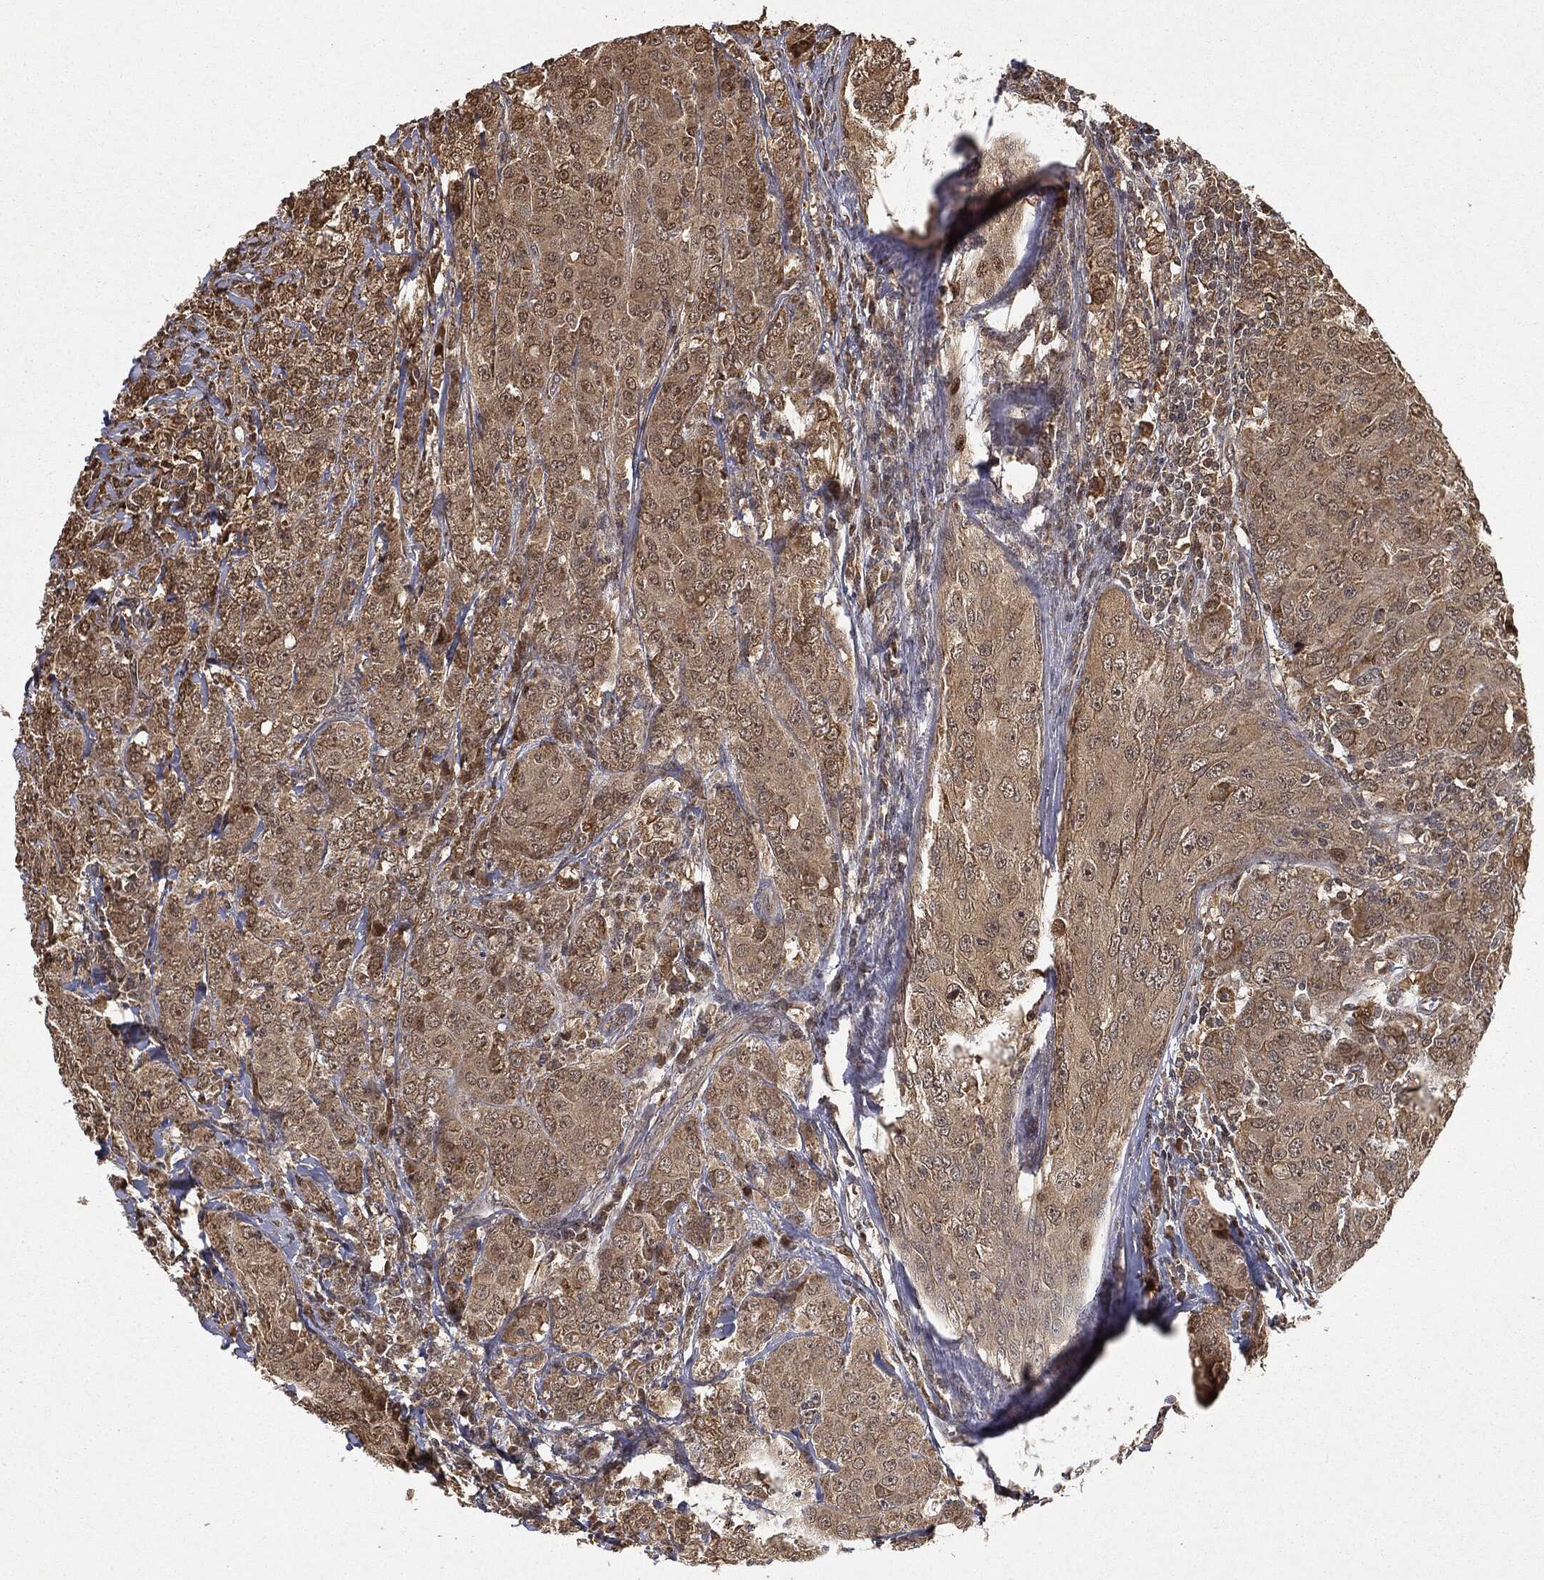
{"staining": {"intensity": "moderate", "quantity": ">75%", "location": "cytoplasmic/membranous"}, "tissue": "breast cancer", "cell_type": "Tumor cells", "image_type": "cancer", "snomed": [{"axis": "morphology", "description": "Duct carcinoma"}, {"axis": "topography", "description": "Breast"}], "caption": "Breast infiltrating ductal carcinoma stained with a brown dye demonstrates moderate cytoplasmic/membranous positive positivity in approximately >75% of tumor cells.", "gene": "ZNHIT6", "patient": {"sex": "female", "age": 43}}